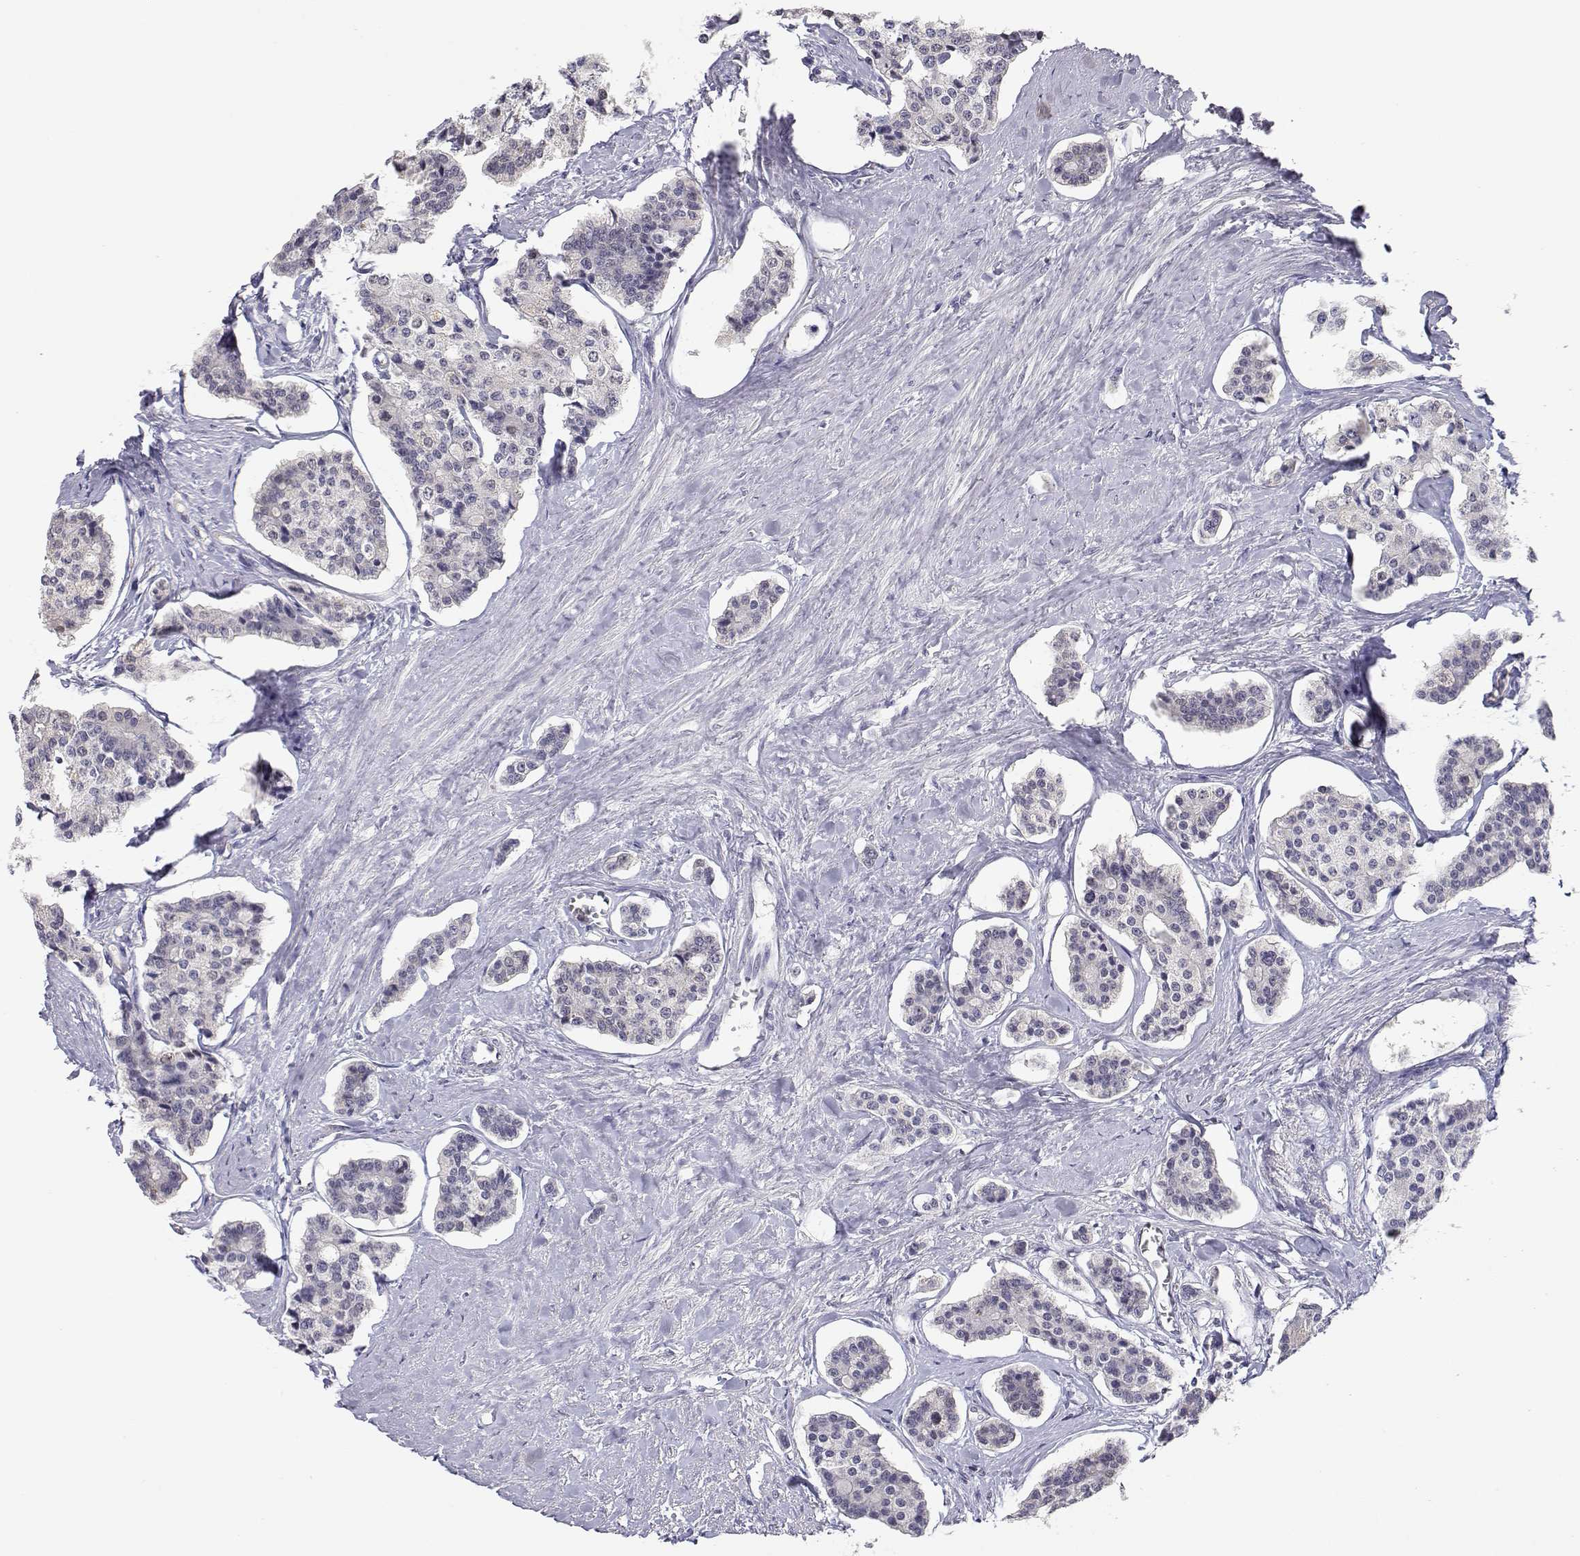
{"staining": {"intensity": "negative", "quantity": "none", "location": "none"}, "tissue": "carcinoid", "cell_type": "Tumor cells", "image_type": "cancer", "snomed": [{"axis": "morphology", "description": "Carcinoid, malignant, NOS"}, {"axis": "topography", "description": "Small intestine"}], "caption": "DAB immunohistochemical staining of carcinoid displays no significant expression in tumor cells. The staining was performed using DAB (3,3'-diaminobenzidine) to visualize the protein expression in brown, while the nuclei were stained in blue with hematoxylin (Magnification: 20x).", "gene": "ADA", "patient": {"sex": "female", "age": 65}}